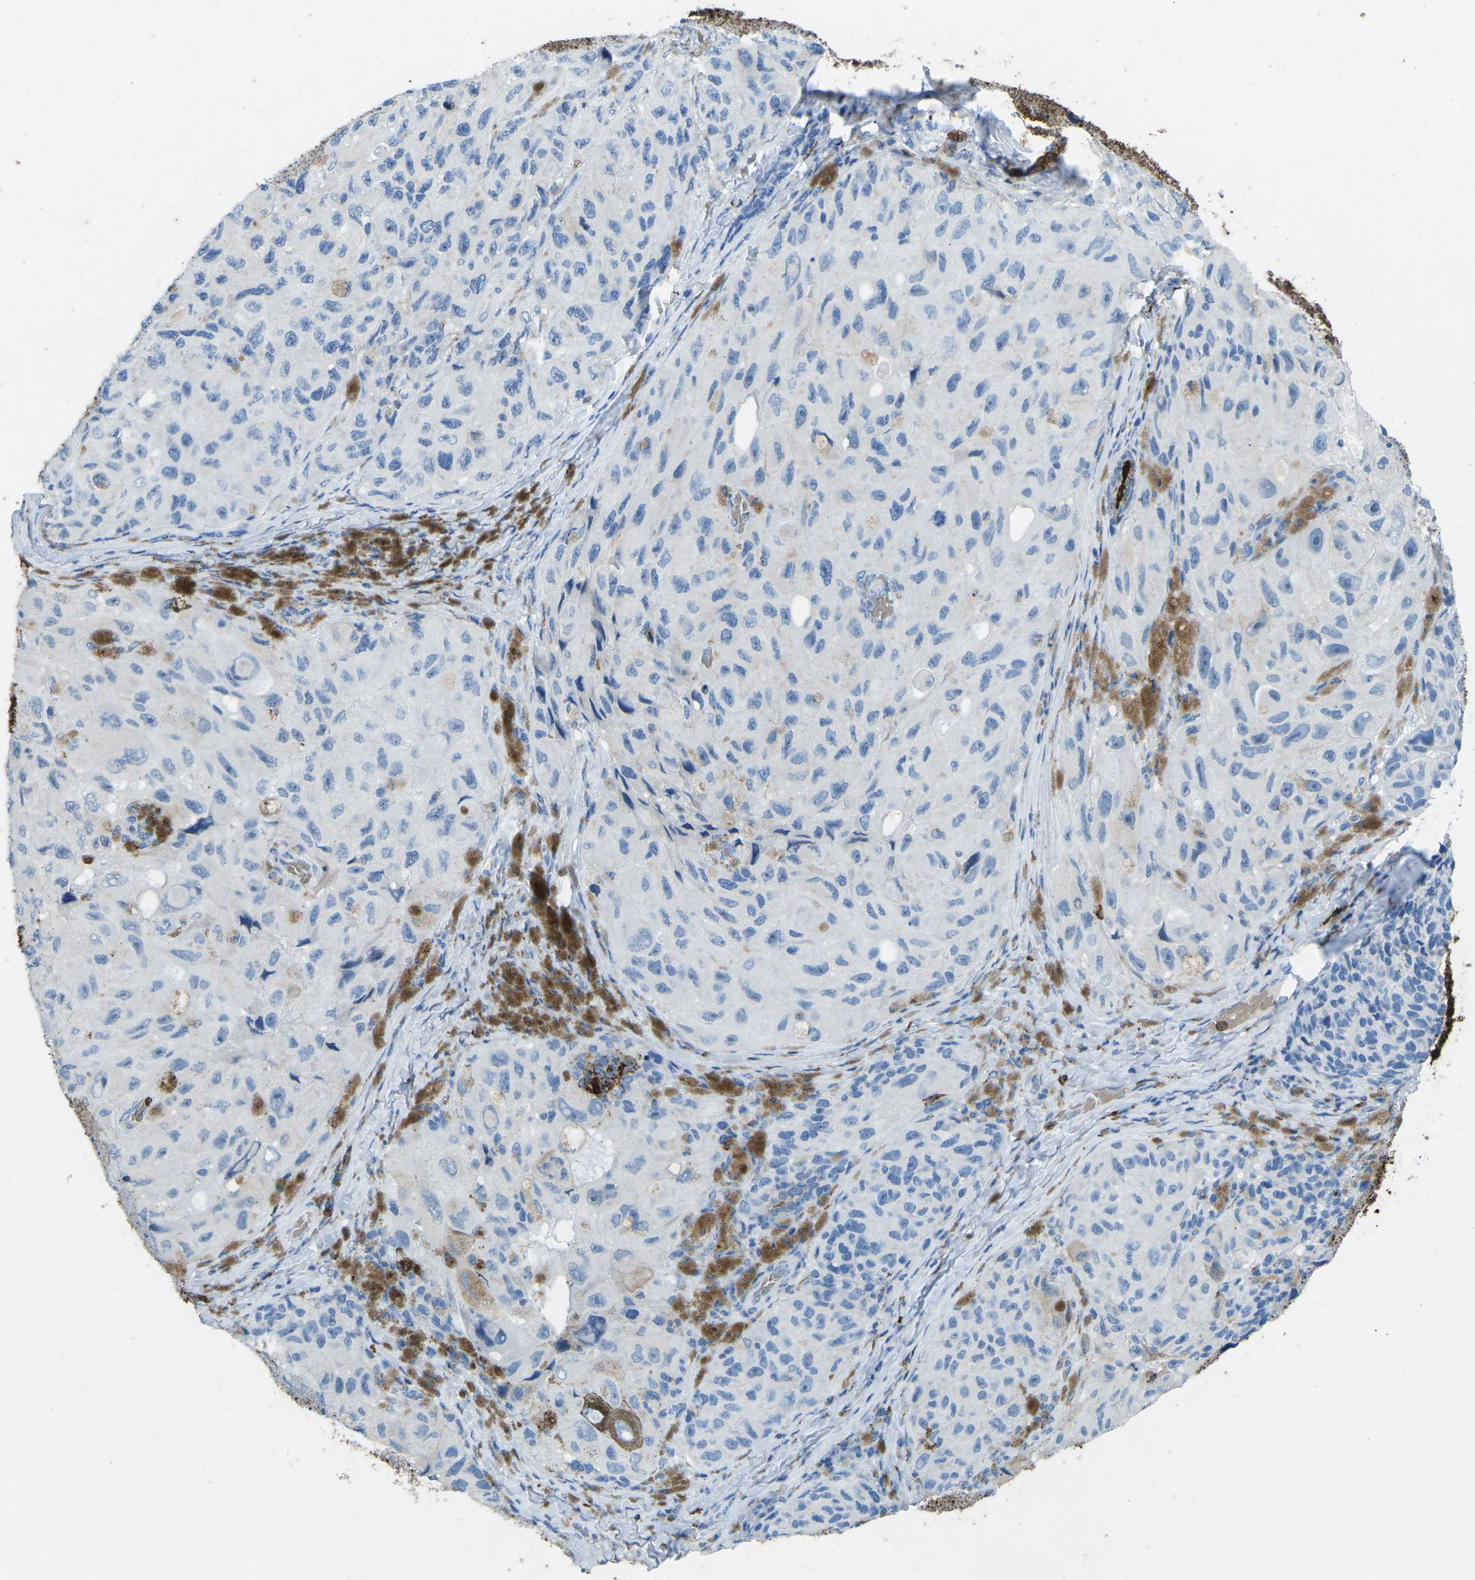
{"staining": {"intensity": "negative", "quantity": "none", "location": "none"}, "tissue": "melanoma", "cell_type": "Tumor cells", "image_type": "cancer", "snomed": [{"axis": "morphology", "description": "Malignant melanoma, NOS"}, {"axis": "topography", "description": "Skin"}], "caption": "There is no significant positivity in tumor cells of malignant melanoma. (DAB IHC visualized using brightfield microscopy, high magnification).", "gene": "CTAGE1", "patient": {"sex": "female", "age": 73}}